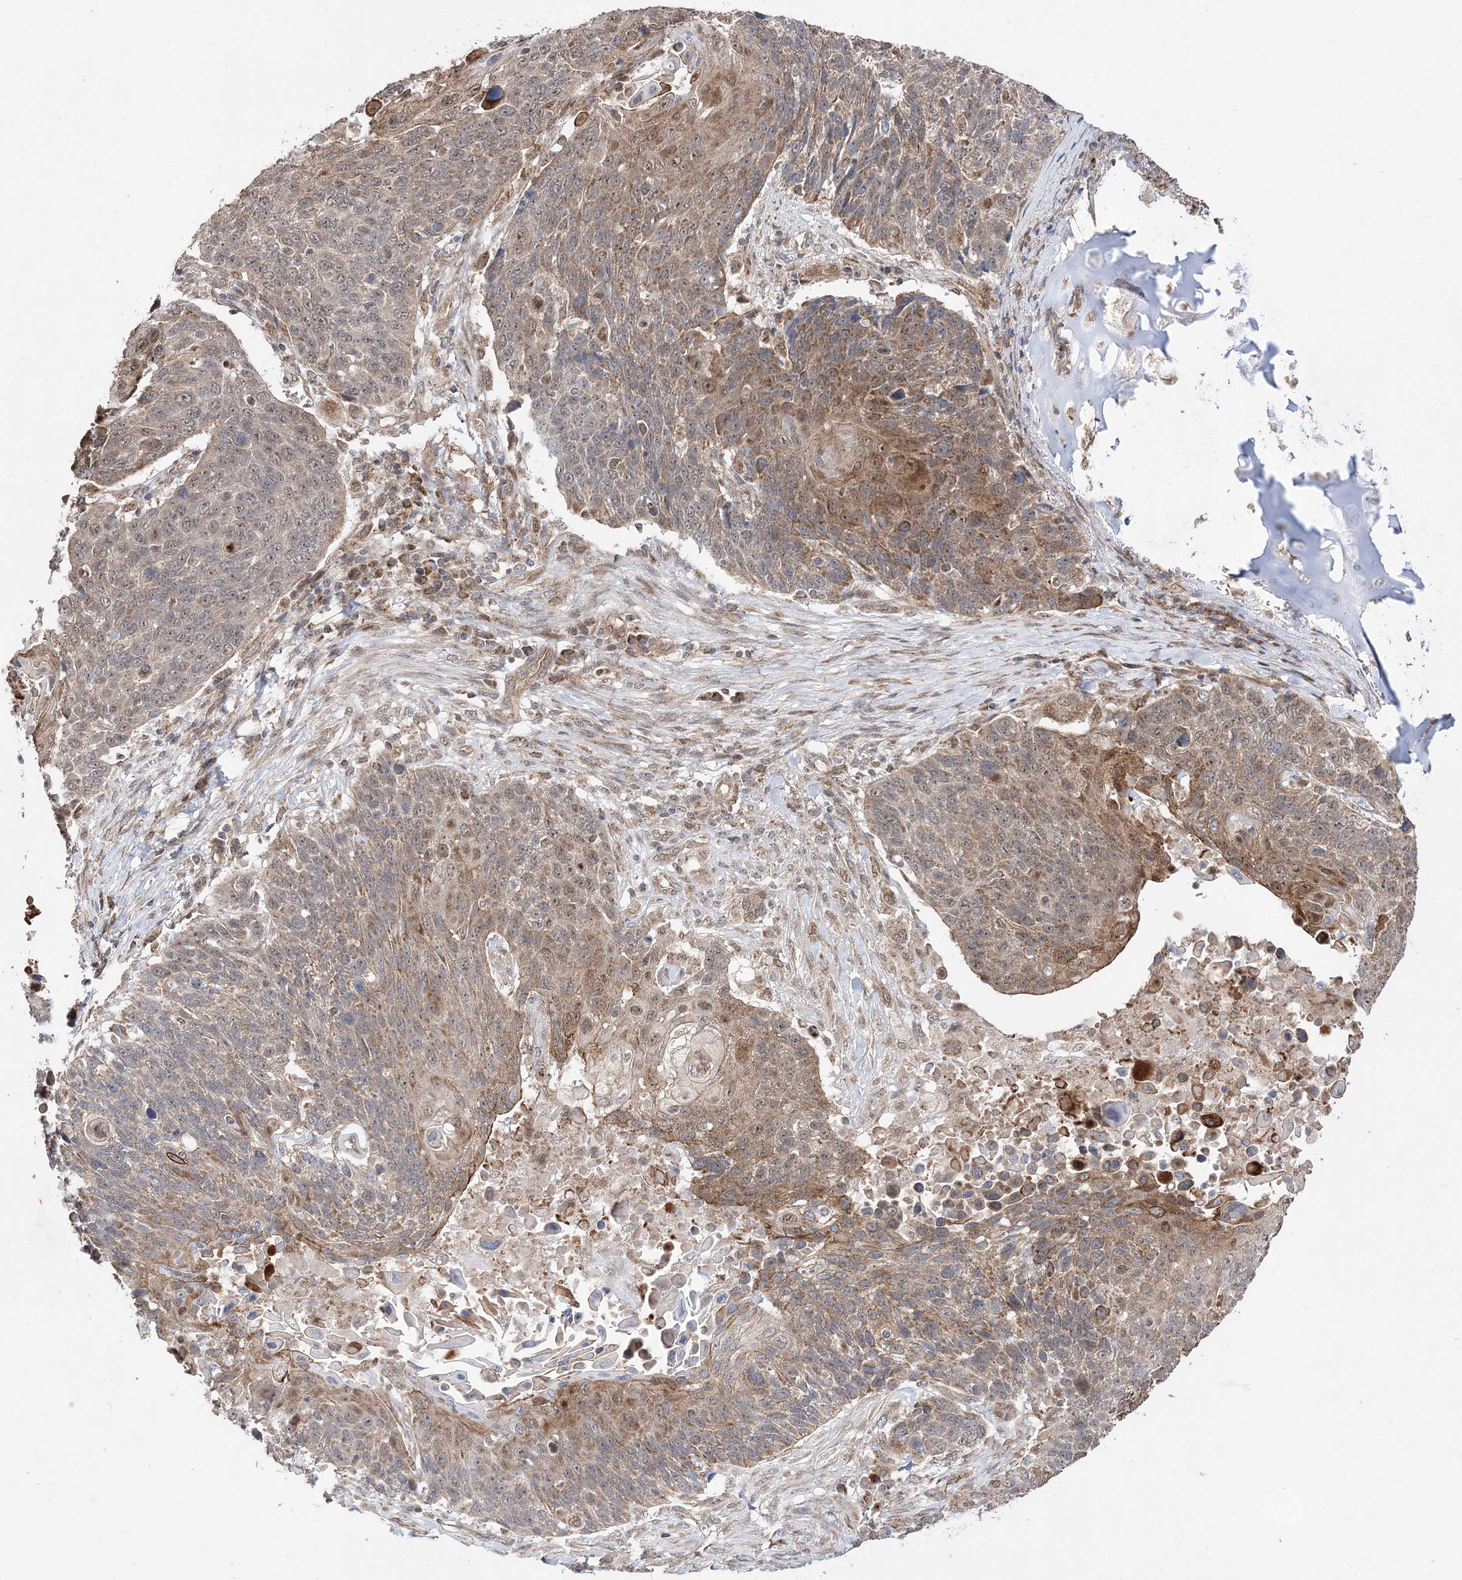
{"staining": {"intensity": "moderate", "quantity": "25%-75%", "location": "cytoplasmic/membranous"}, "tissue": "lung cancer", "cell_type": "Tumor cells", "image_type": "cancer", "snomed": [{"axis": "morphology", "description": "Squamous cell carcinoma, NOS"}, {"axis": "topography", "description": "Lung"}], "caption": "Human squamous cell carcinoma (lung) stained for a protein (brown) shows moderate cytoplasmic/membranous positive staining in about 25%-75% of tumor cells.", "gene": "DALRD3", "patient": {"sex": "male", "age": 66}}